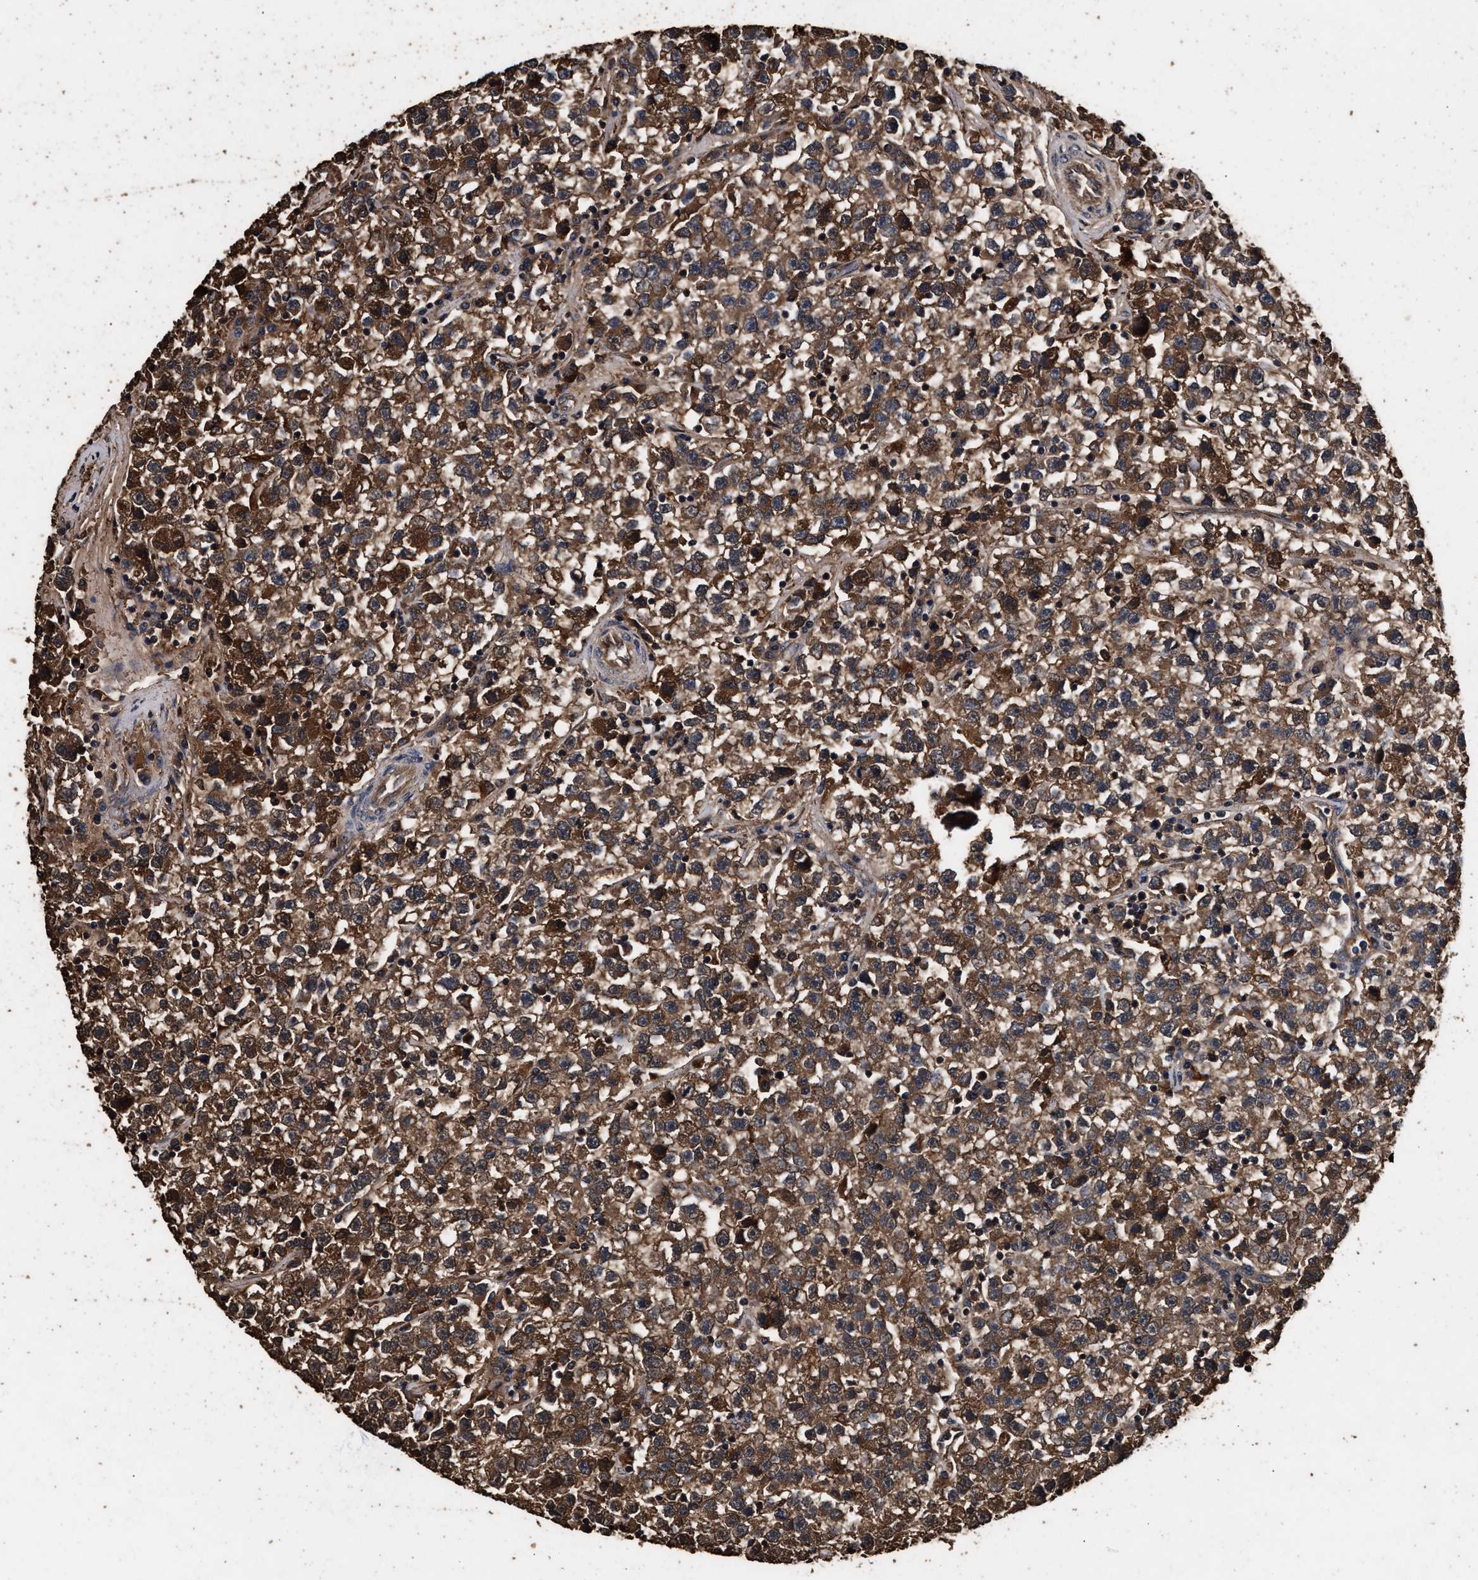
{"staining": {"intensity": "moderate", "quantity": ">75%", "location": "cytoplasmic/membranous"}, "tissue": "testis cancer", "cell_type": "Tumor cells", "image_type": "cancer", "snomed": [{"axis": "morphology", "description": "Seminoma, NOS"}, {"axis": "topography", "description": "Testis"}], "caption": "Immunohistochemistry of testis cancer reveals medium levels of moderate cytoplasmic/membranous expression in approximately >75% of tumor cells.", "gene": "KYAT1", "patient": {"sex": "male", "age": 22}}